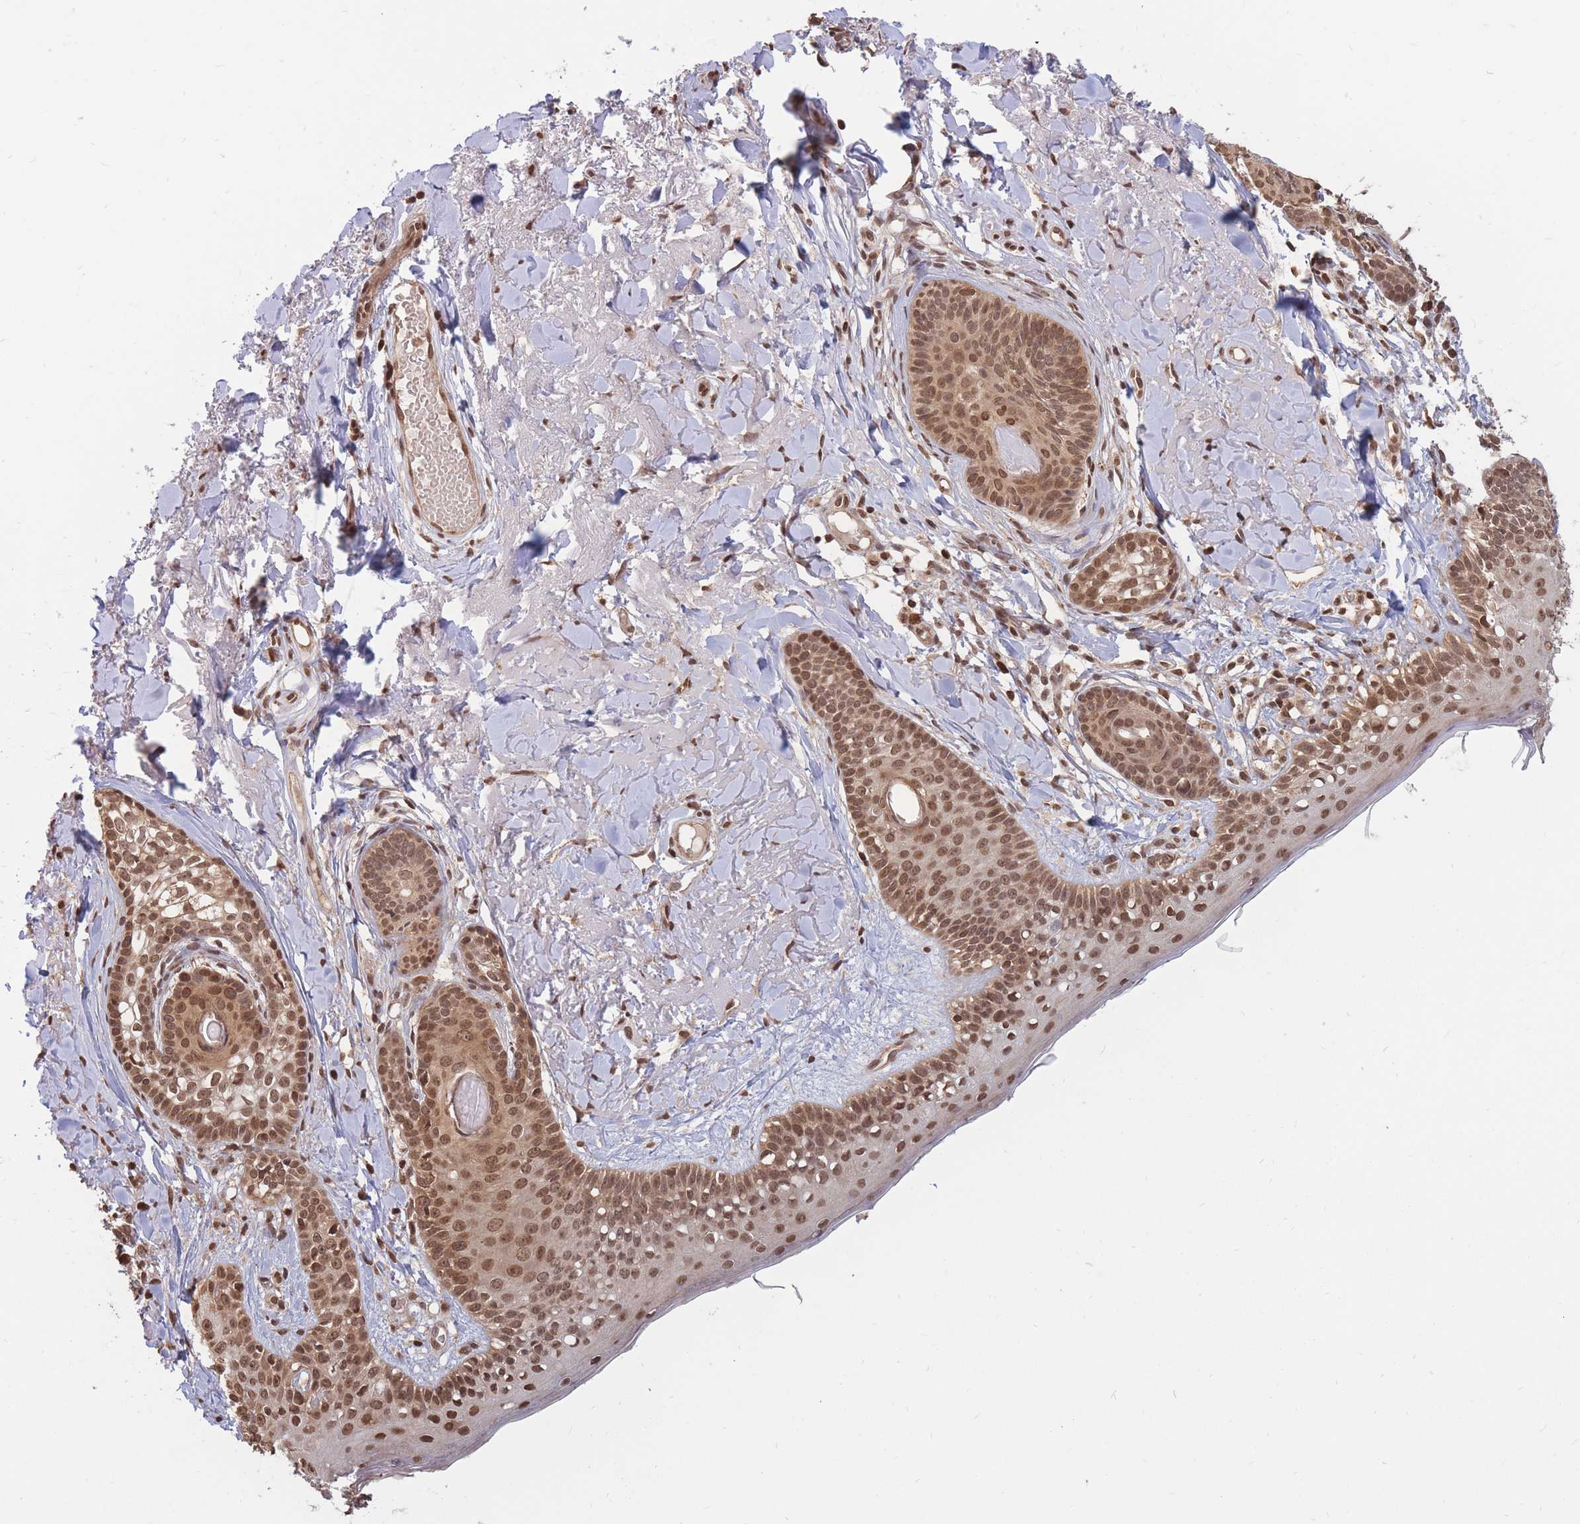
{"staining": {"intensity": "moderate", "quantity": ">75%", "location": "nuclear"}, "tissue": "skin cancer", "cell_type": "Tumor cells", "image_type": "cancer", "snomed": [{"axis": "morphology", "description": "Basal cell carcinoma"}, {"axis": "topography", "description": "Skin"}], "caption": "This is an image of immunohistochemistry (IHC) staining of skin basal cell carcinoma, which shows moderate expression in the nuclear of tumor cells.", "gene": "SRA1", "patient": {"sex": "female", "age": 76}}